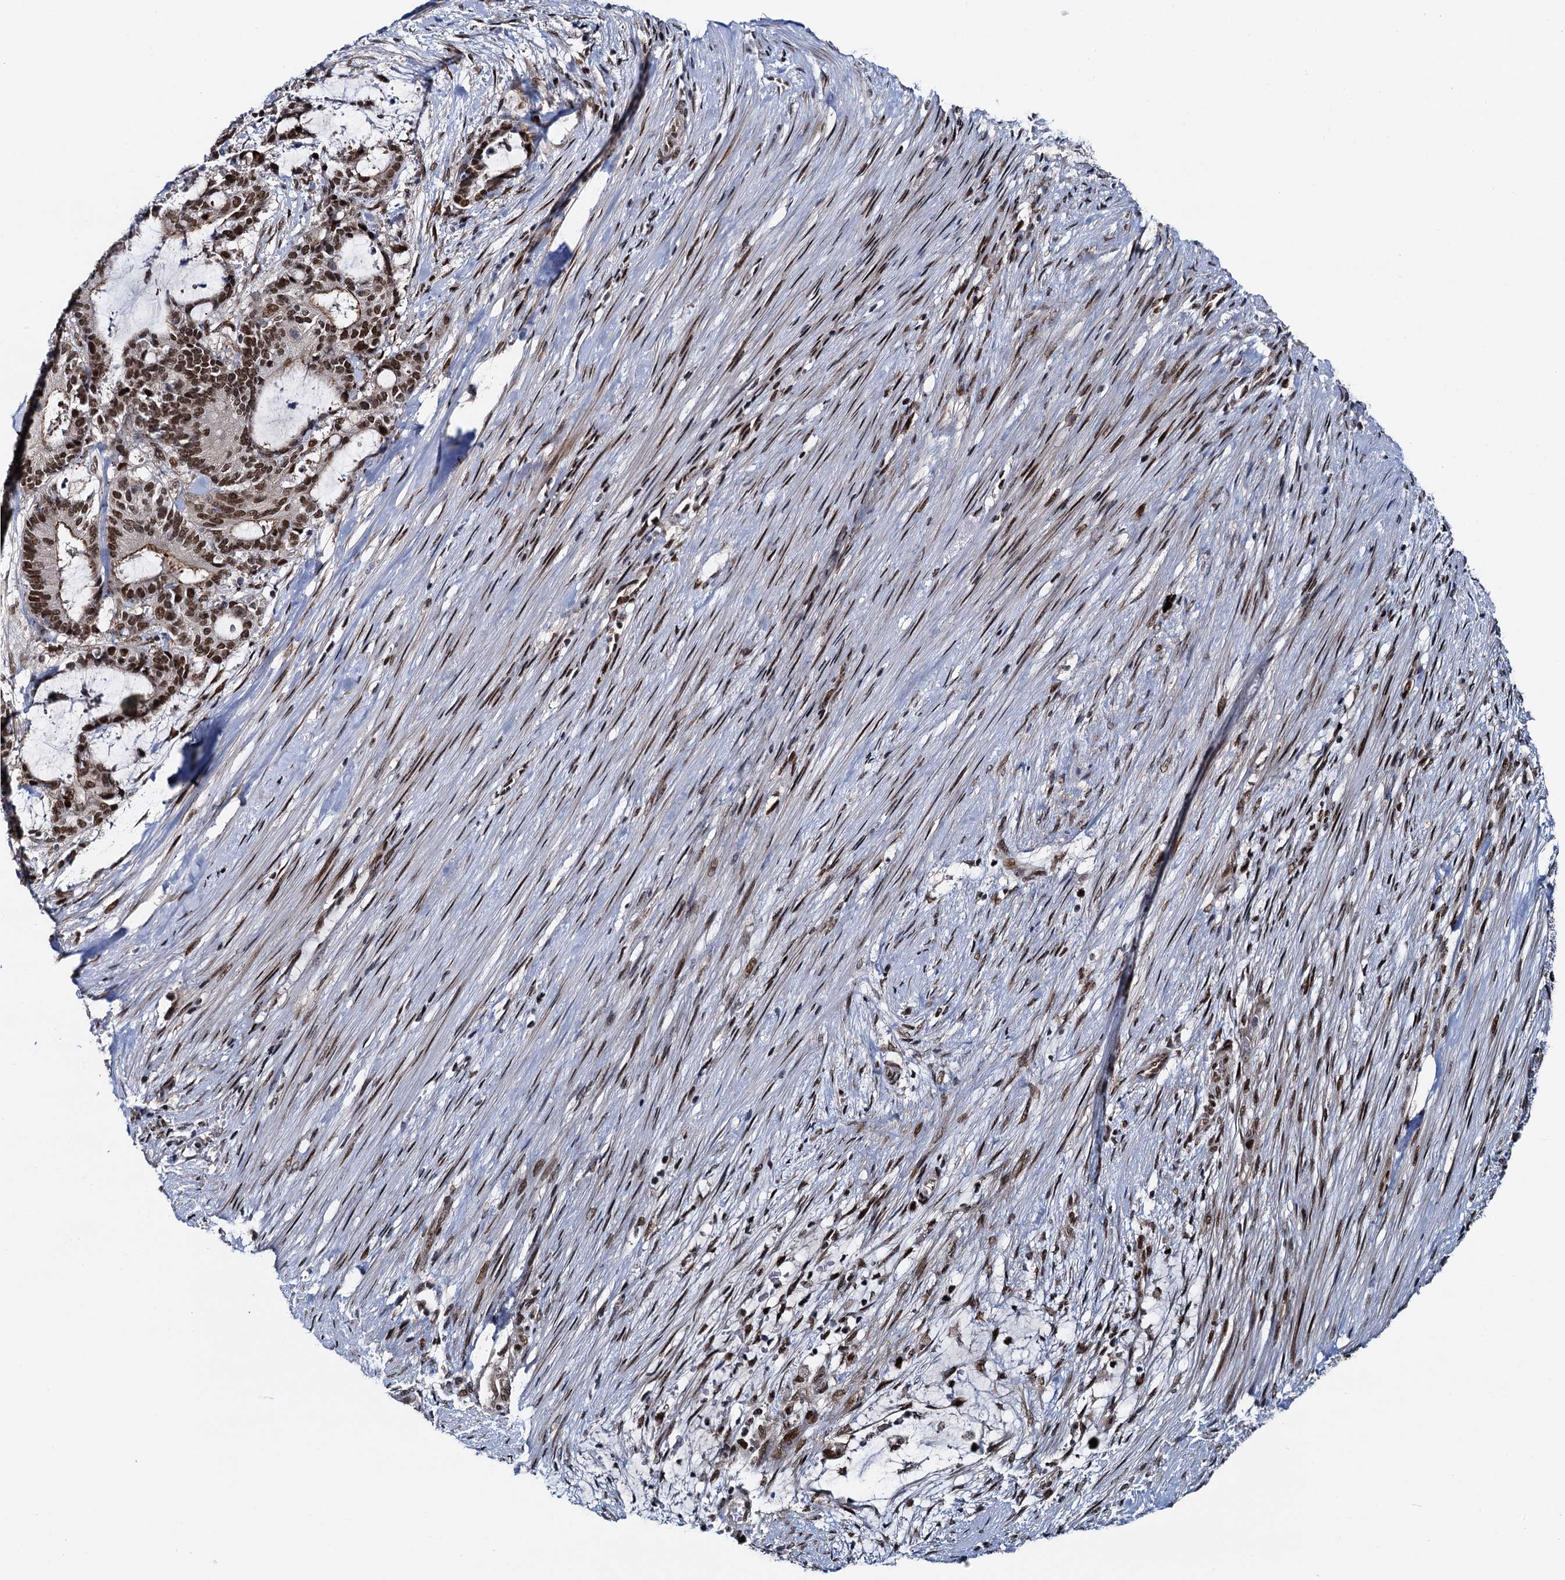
{"staining": {"intensity": "moderate", "quantity": ">75%", "location": "nuclear"}, "tissue": "liver cancer", "cell_type": "Tumor cells", "image_type": "cancer", "snomed": [{"axis": "morphology", "description": "Normal tissue, NOS"}, {"axis": "morphology", "description": "Cholangiocarcinoma"}, {"axis": "topography", "description": "Liver"}, {"axis": "topography", "description": "Peripheral nerve tissue"}], "caption": "A histopathology image showing moderate nuclear positivity in approximately >75% of tumor cells in liver cancer, as visualized by brown immunohistochemical staining.", "gene": "RUFY2", "patient": {"sex": "female", "age": 73}}